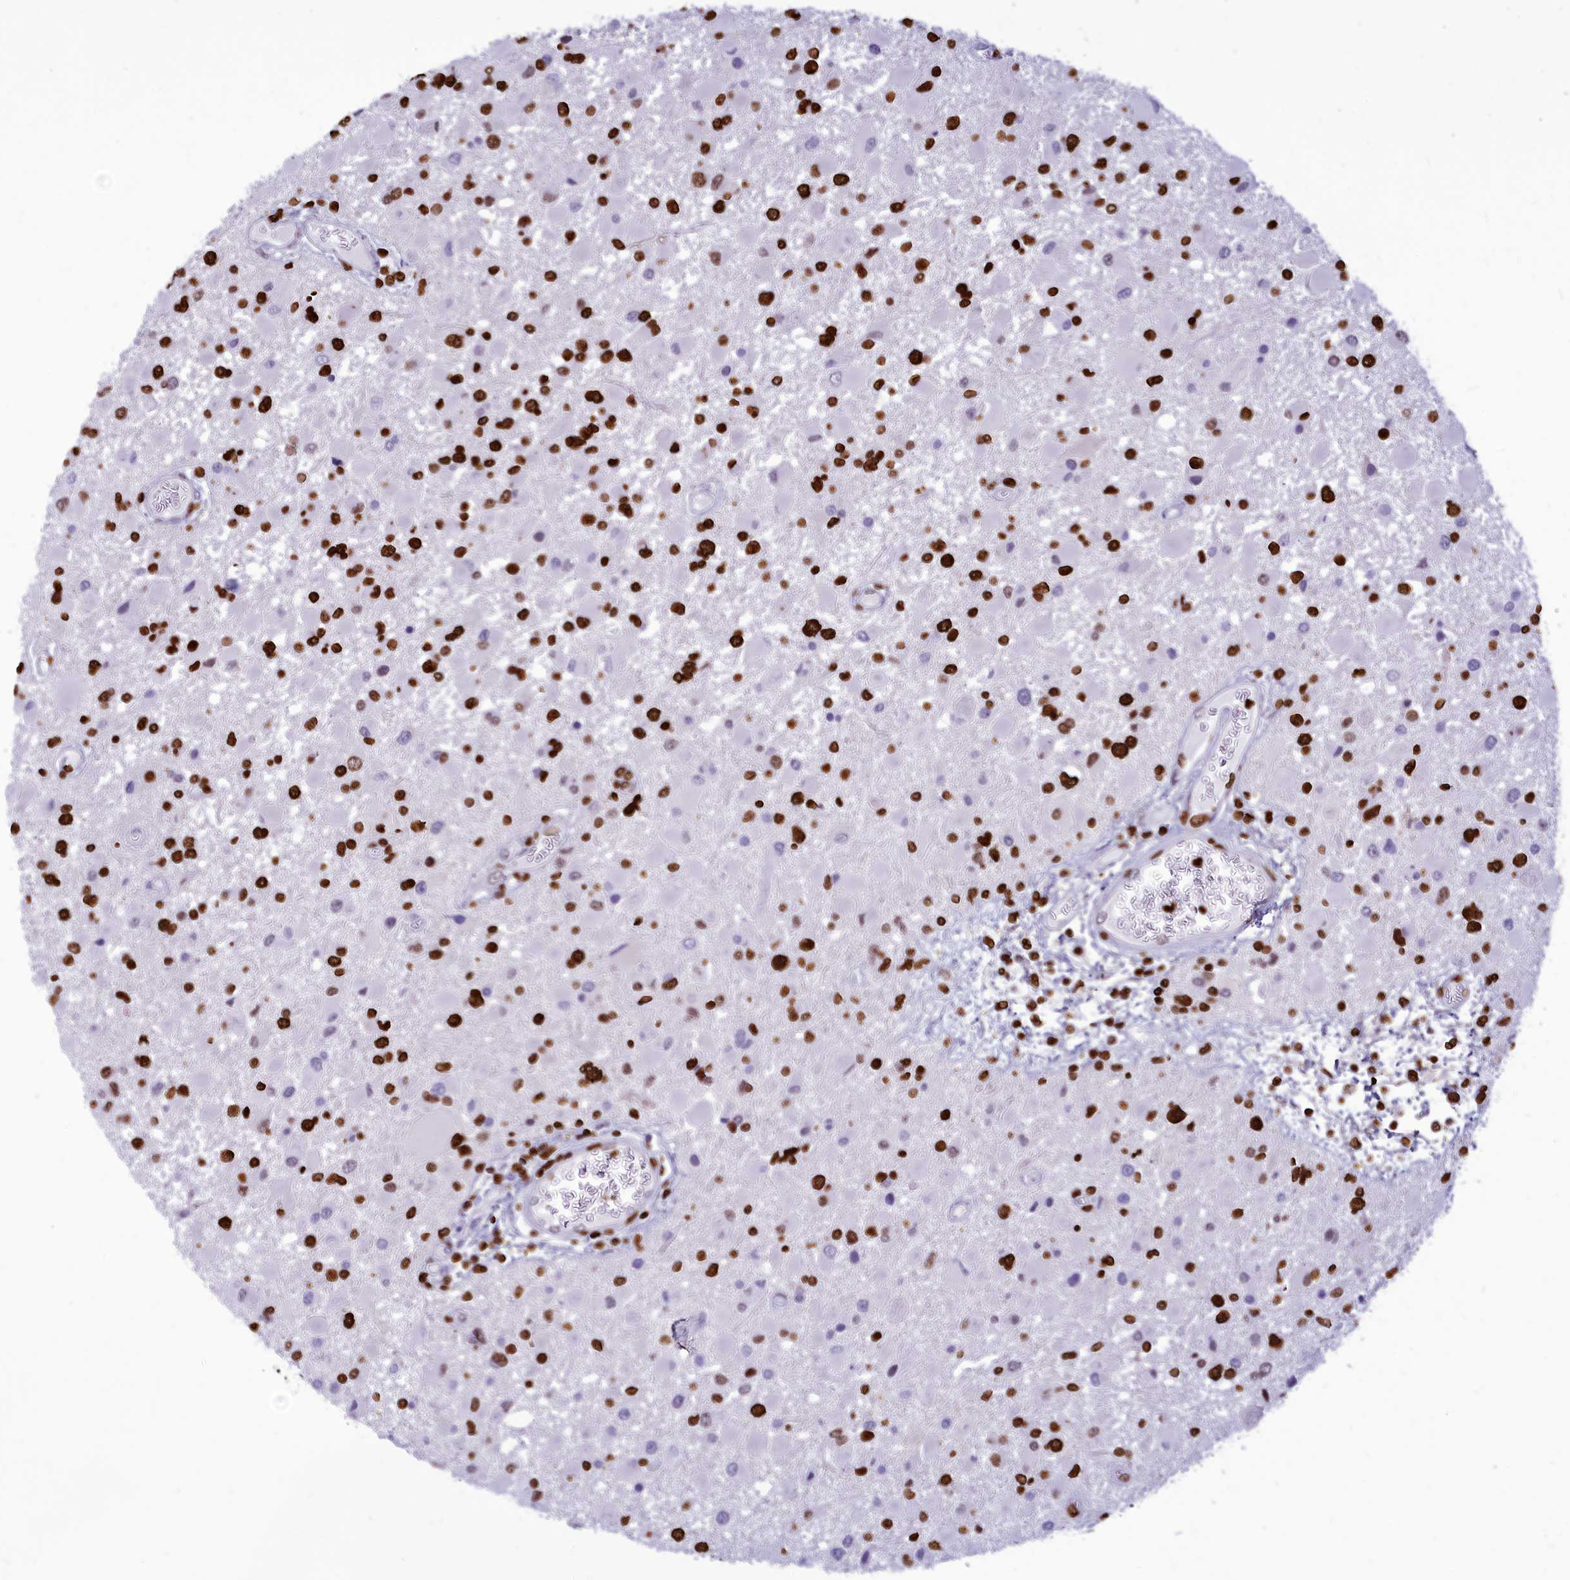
{"staining": {"intensity": "strong", "quantity": "25%-75%", "location": "nuclear"}, "tissue": "glioma", "cell_type": "Tumor cells", "image_type": "cancer", "snomed": [{"axis": "morphology", "description": "Glioma, malignant, High grade"}, {"axis": "topography", "description": "Brain"}], "caption": "Immunohistochemistry (IHC) micrograph of high-grade glioma (malignant) stained for a protein (brown), which reveals high levels of strong nuclear positivity in about 25%-75% of tumor cells.", "gene": "AKAP17A", "patient": {"sex": "male", "age": 53}}